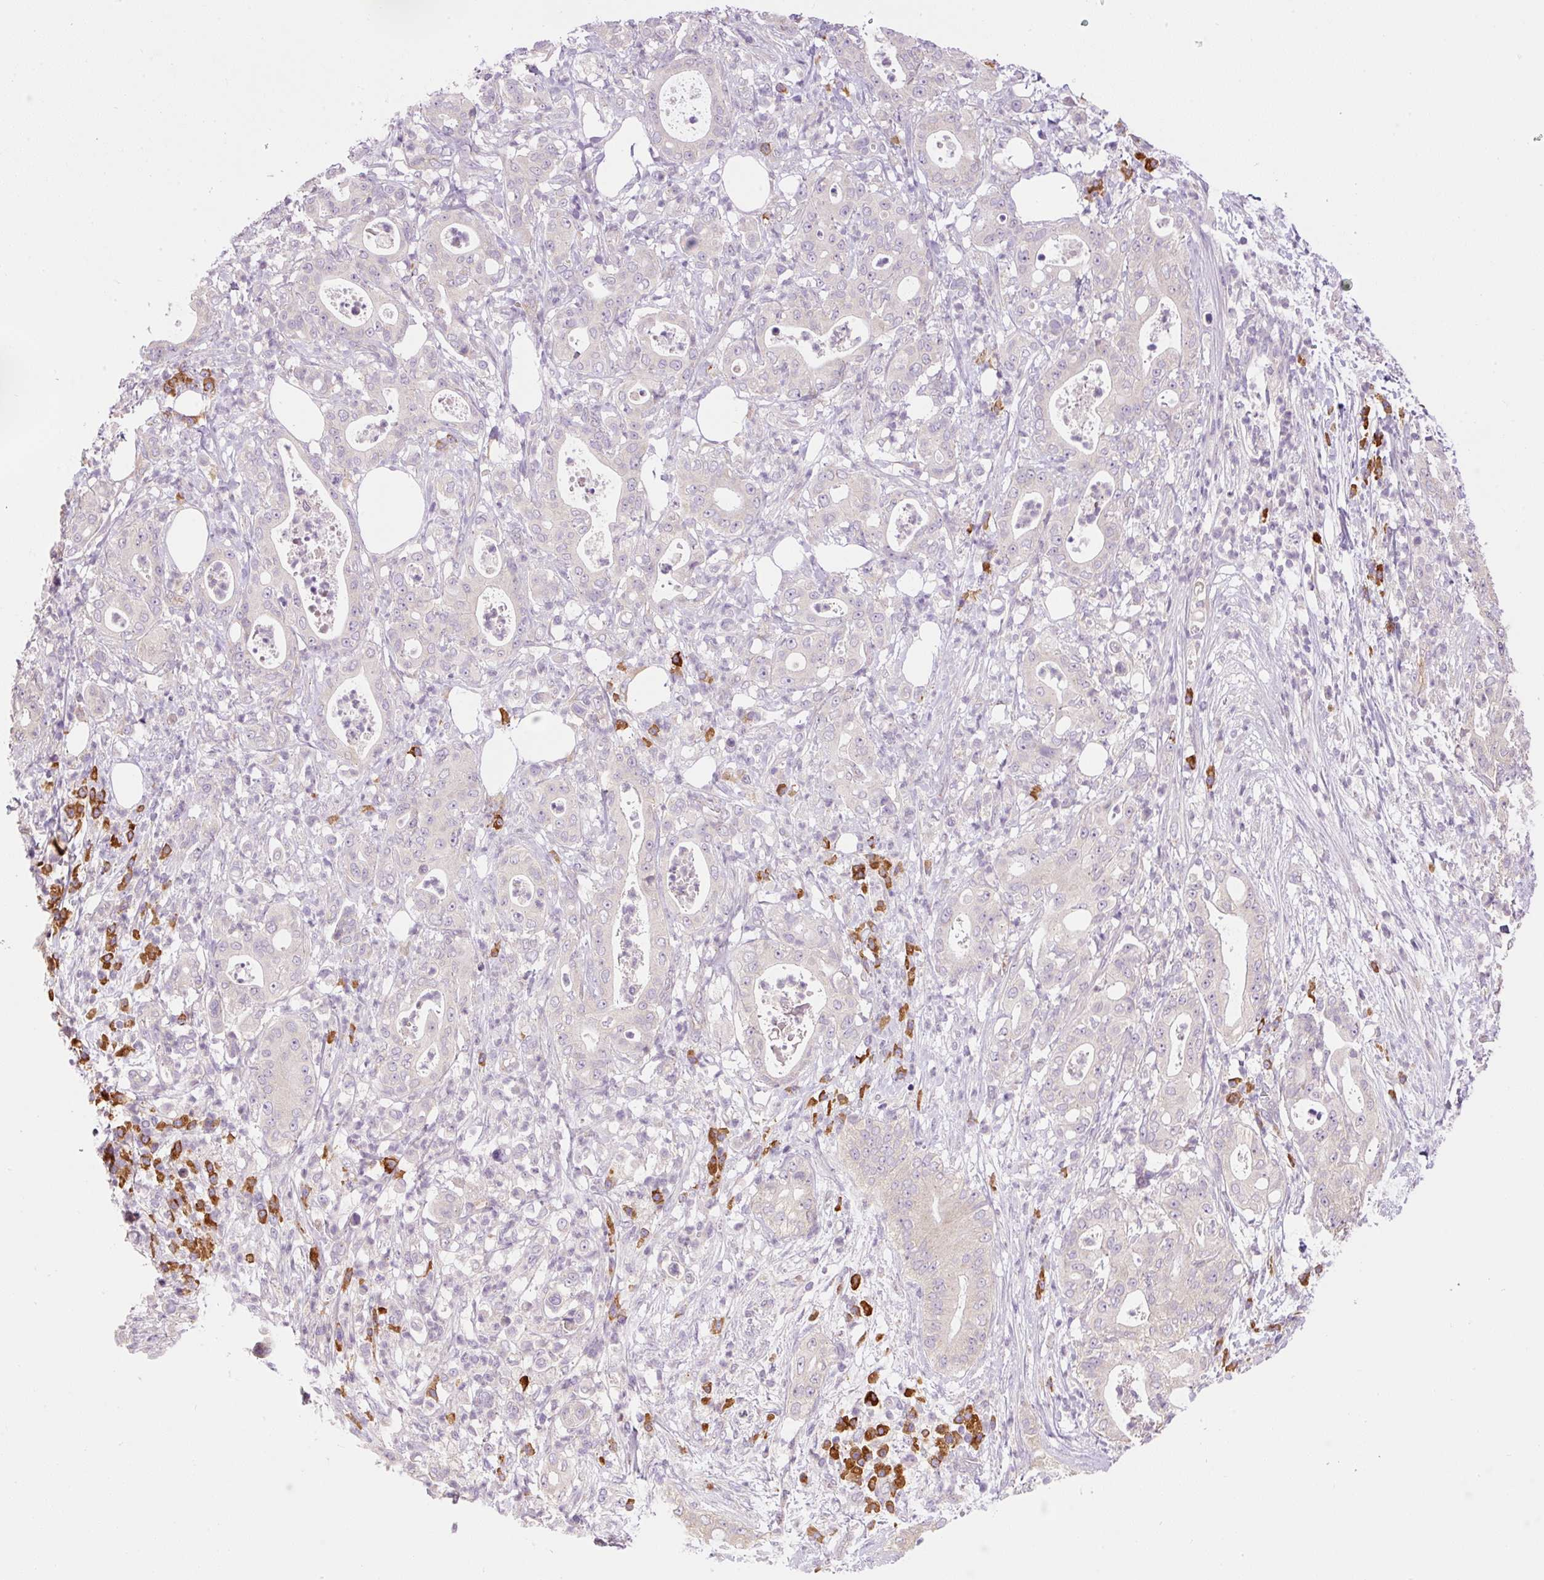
{"staining": {"intensity": "negative", "quantity": "none", "location": "none"}, "tissue": "pancreatic cancer", "cell_type": "Tumor cells", "image_type": "cancer", "snomed": [{"axis": "morphology", "description": "Adenocarcinoma, NOS"}, {"axis": "topography", "description": "Pancreas"}], "caption": "Tumor cells show no significant protein staining in pancreatic cancer.", "gene": "PNPLA5", "patient": {"sex": "male", "age": 71}}